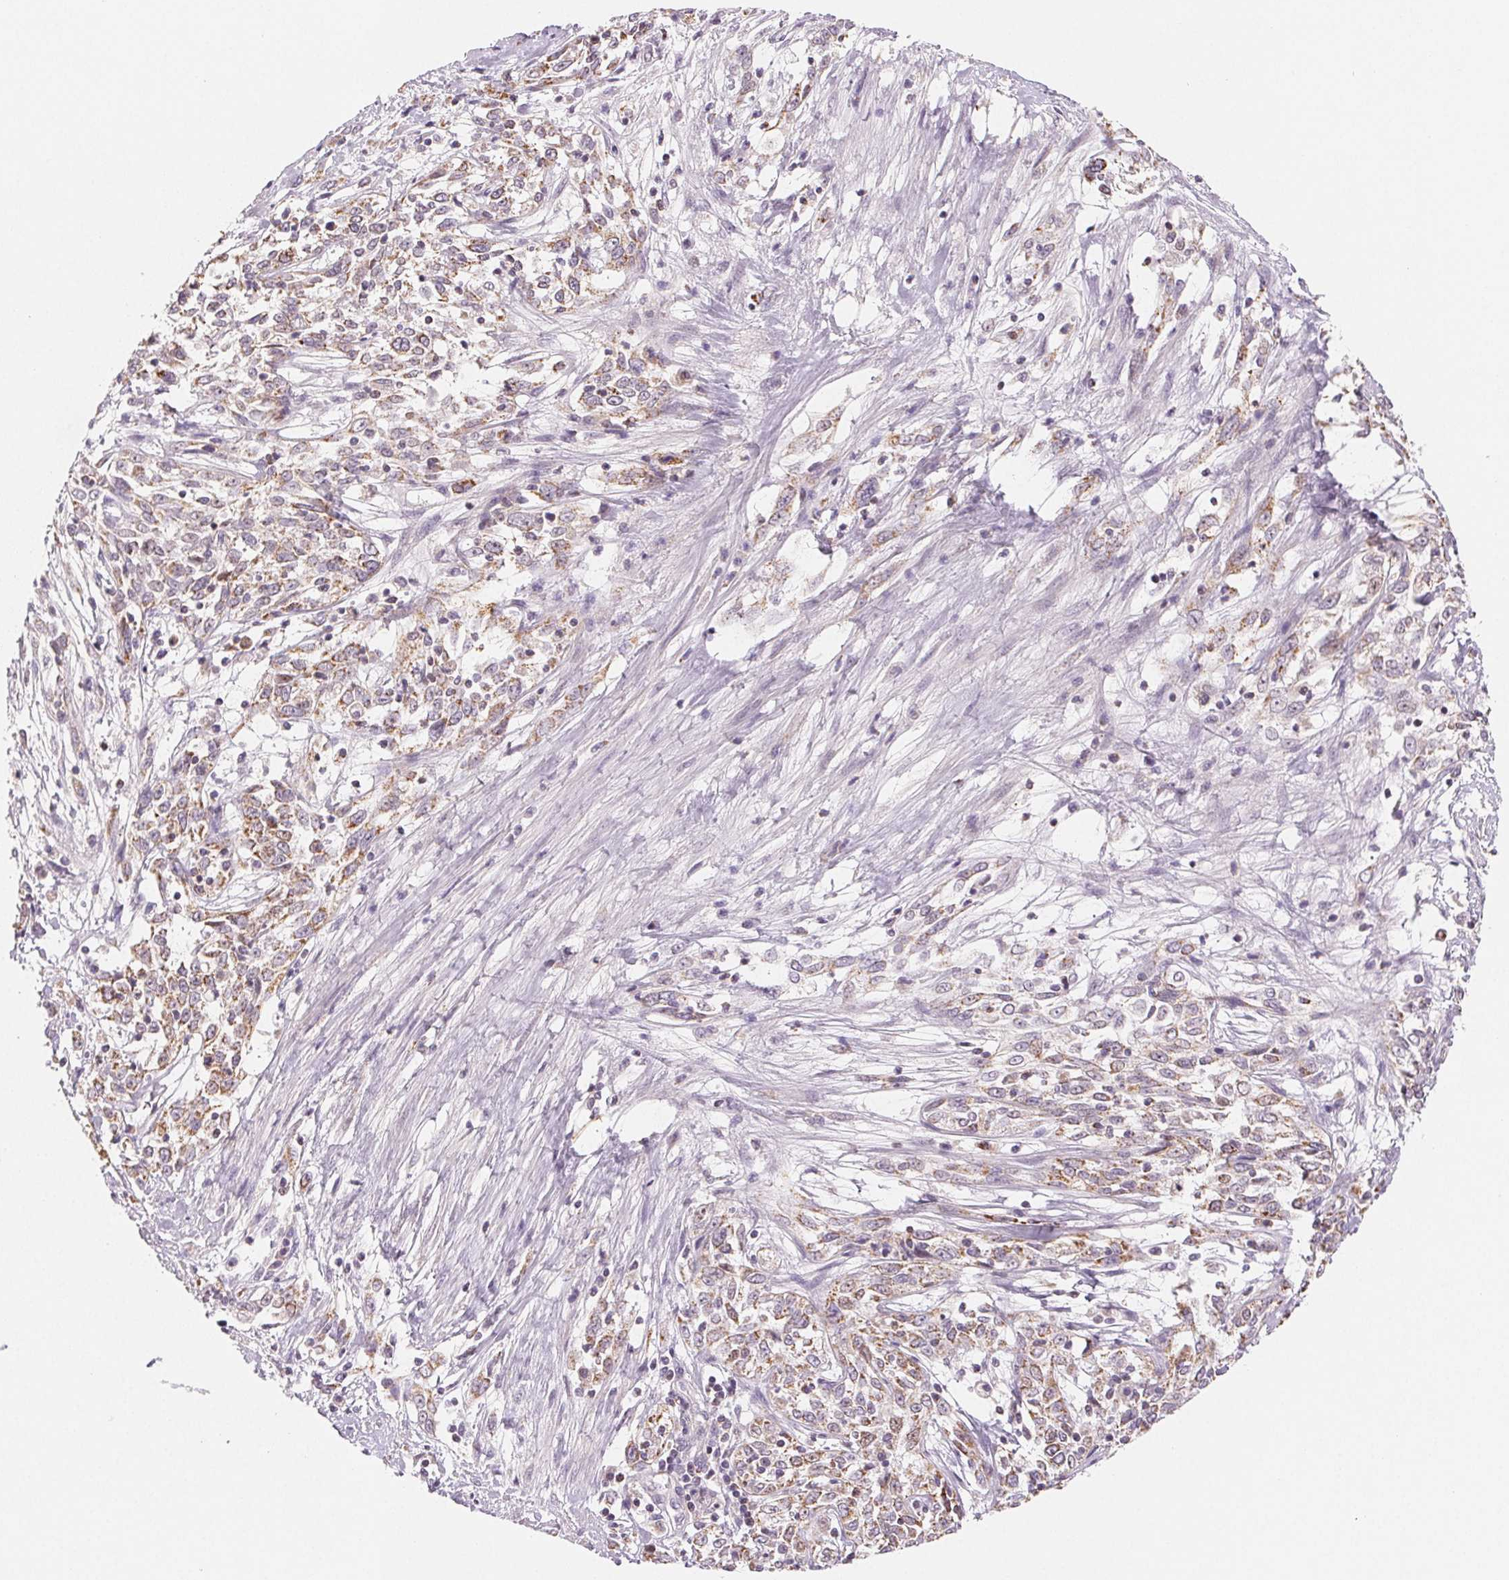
{"staining": {"intensity": "weak", "quantity": "<25%", "location": "cytoplasmic/membranous"}, "tissue": "cervical cancer", "cell_type": "Tumor cells", "image_type": "cancer", "snomed": [{"axis": "morphology", "description": "Adenocarcinoma, NOS"}, {"axis": "topography", "description": "Cervix"}], "caption": "High magnification brightfield microscopy of cervical adenocarcinoma stained with DAB (brown) and counterstained with hematoxylin (blue): tumor cells show no significant expression.", "gene": "HINT2", "patient": {"sex": "female", "age": 40}}